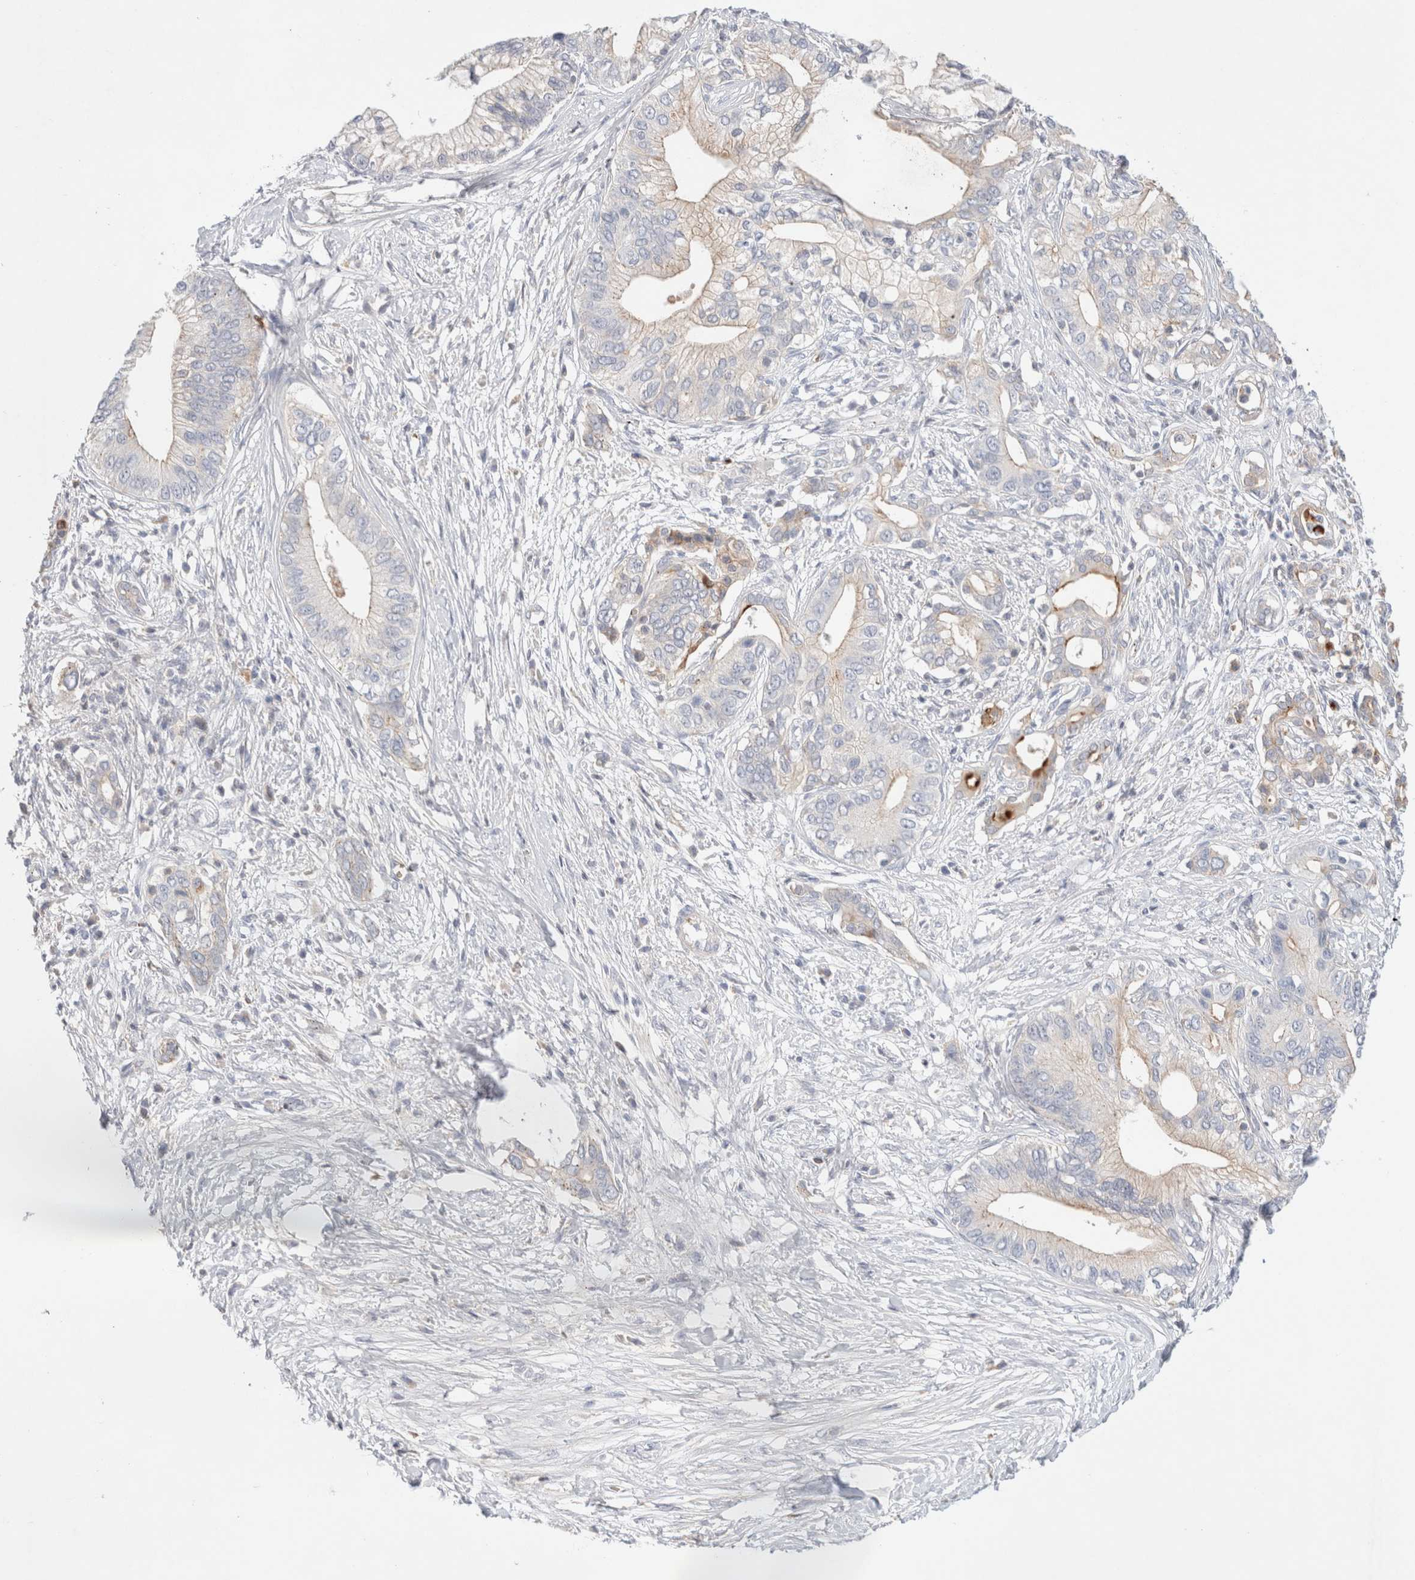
{"staining": {"intensity": "moderate", "quantity": "<25%", "location": "cytoplasmic/membranous"}, "tissue": "pancreatic cancer", "cell_type": "Tumor cells", "image_type": "cancer", "snomed": [{"axis": "morphology", "description": "Normal tissue, NOS"}, {"axis": "morphology", "description": "Adenocarcinoma, NOS"}, {"axis": "topography", "description": "Pancreas"}, {"axis": "topography", "description": "Peripheral nerve tissue"}], "caption": "Pancreatic cancer (adenocarcinoma) stained with a brown dye displays moderate cytoplasmic/membranous positive positivity in about <25% of tumor cells.", "gene": "MST1", "patient": {"sex": "male", "age": 59}}